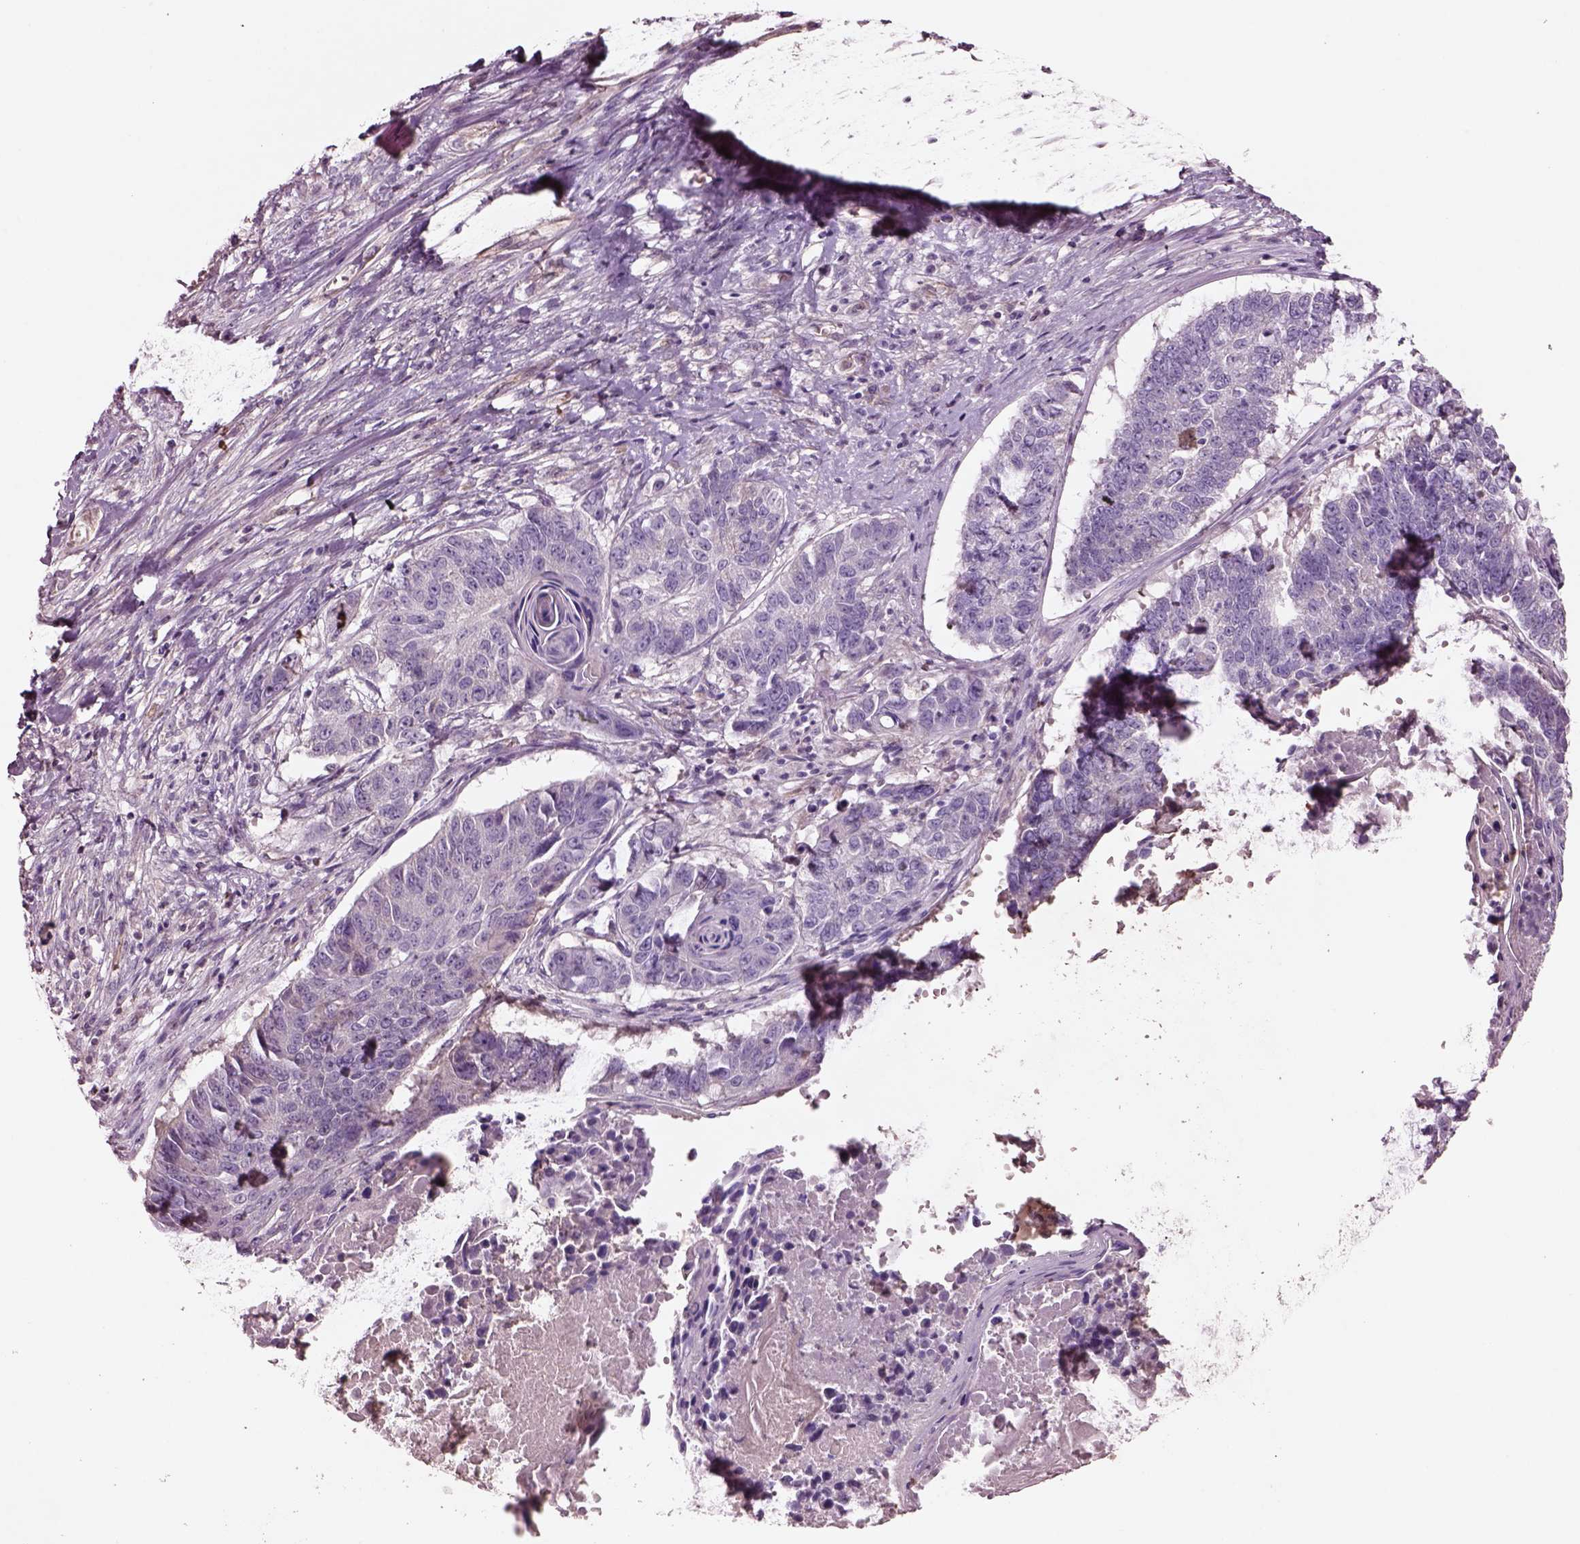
{"staining": {"intensity": "negative", "quantity": "none", "location": "none"}, "tissue": "lung cancer", "cell_type": "Tumor cells", "image_type": "cancer", "snomed": [{"axis": "morphology", "description": "Squamous cell carcinoma, NOS"}, {"axis": "topography", "description": "Lung"}], "caption": "High power microscopy photomicrograph of an immunohistochemistry (IHC) image of lung squamous cell carcinoma, revealing no significant positivity in tumor cells.", "gene": "DUOXA2", "patient": {"sex": "male", "age": 73}}